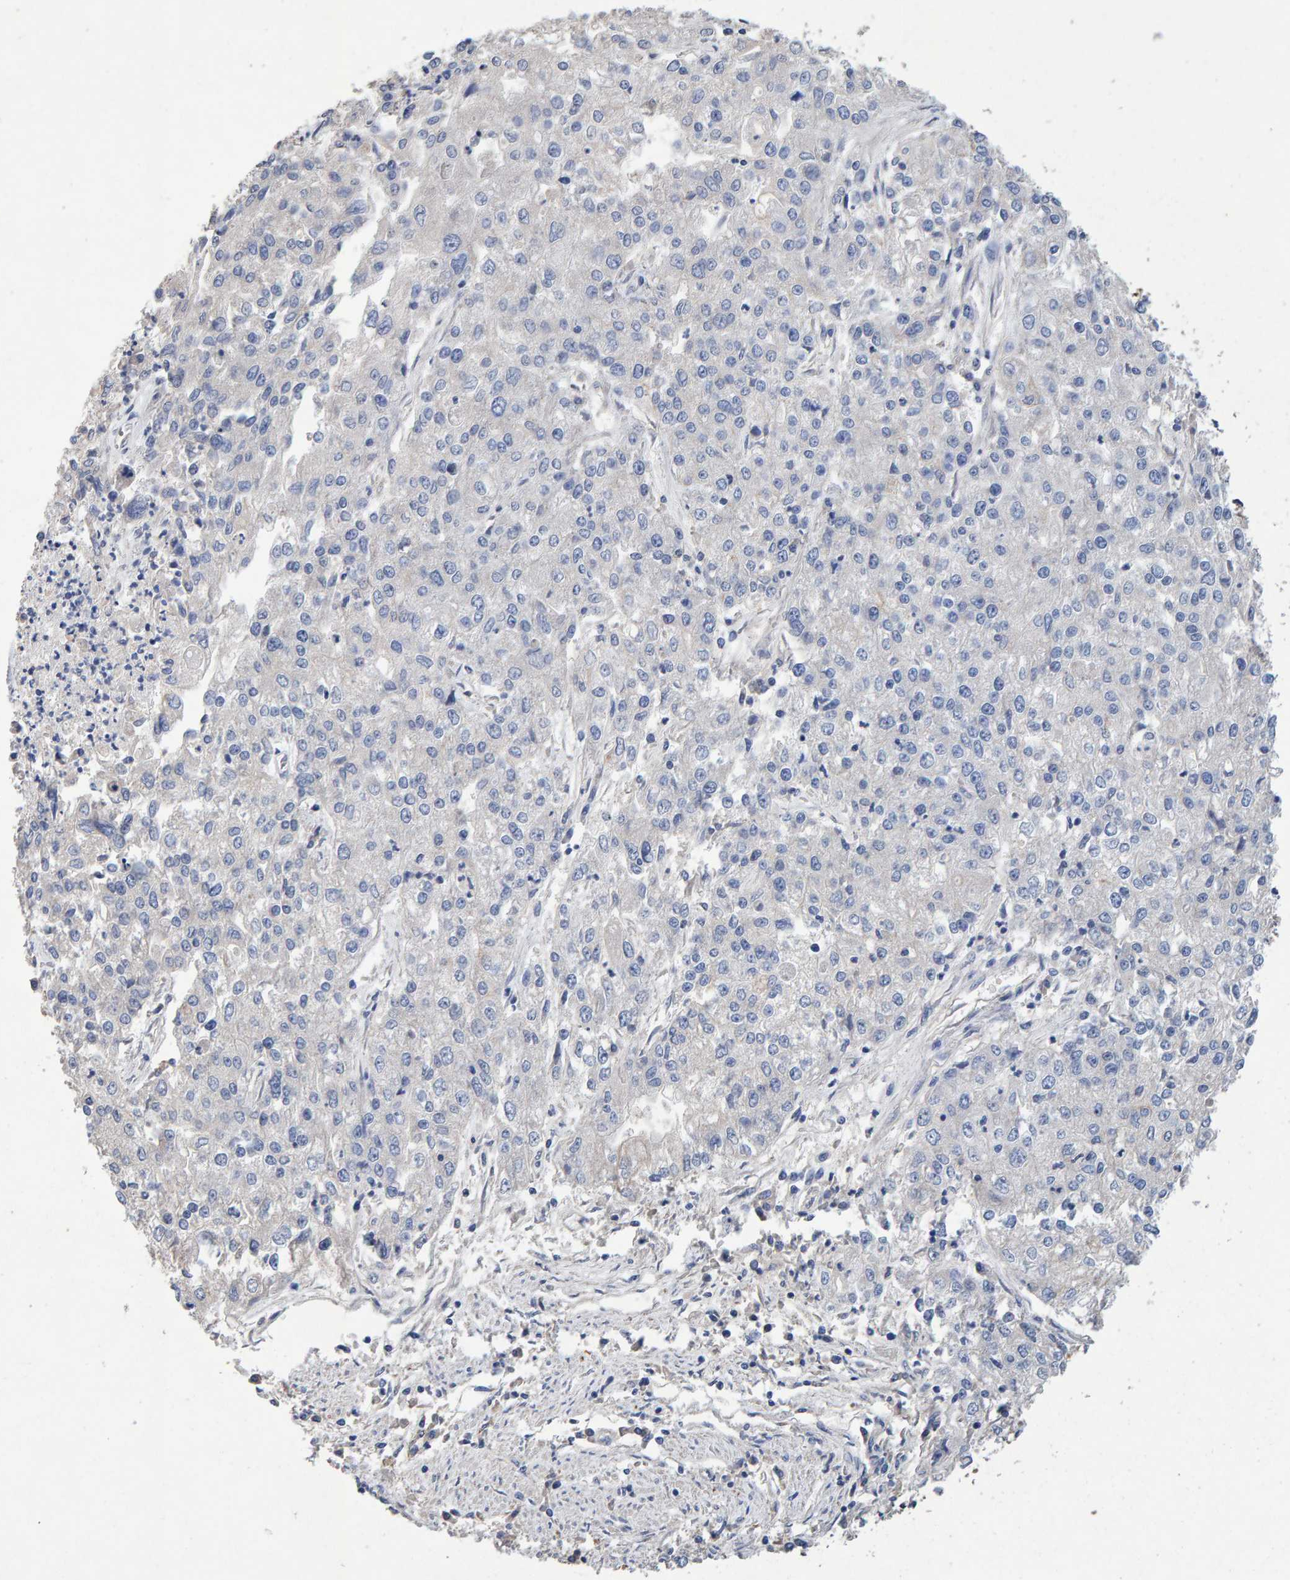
{"staining": {"intensity": "negative", "quantity": "none", "location": "none"}, "tissue": "endometrial cancer", "cell_type": "Tumor cells", "image_type": "cancer", "snomed": [{"axis": "morphology", "description": "Adenocarcinoma, NOS"}, {"axis": "topography", "description": "Endometrium"}], "caption": "There is no significant expression in tumor cells of adenocarcinoma (endometrial).", "gene": "EFR3A", "patient": {"sex": "female", "age": 49}}